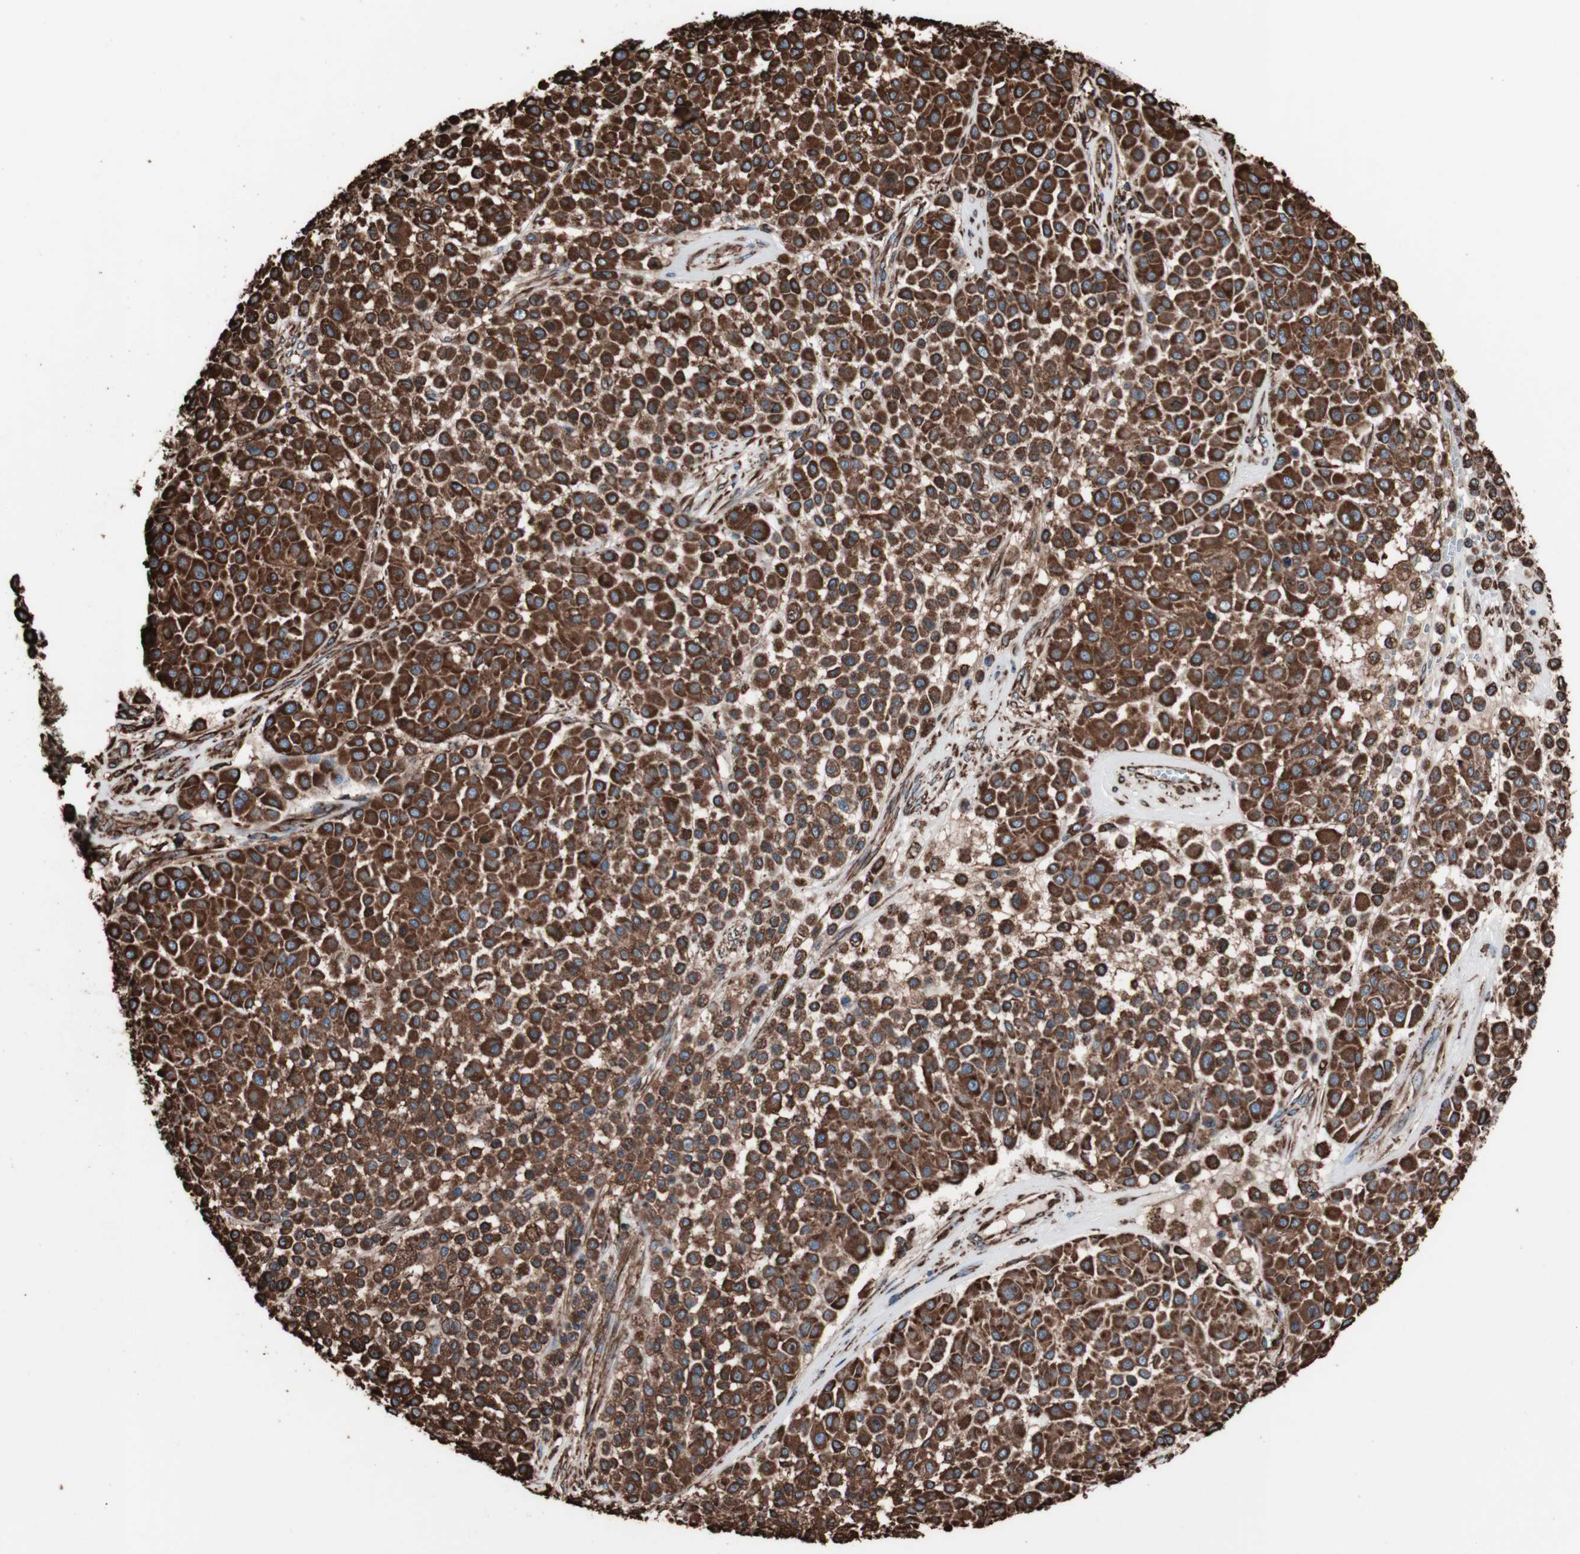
{"staining": {"intensity": "strong", "quantity": ">75%", "location": "cytoplasmic/membranous"}, "tissue": "melanoma", "cell_type": "Tumor cells", "image_type": "cancer", "snomed": [{"axis": "morphology", "description": "Malignant melanoma, Metastatic site"}, {"axis": "topography", "description": "Soft tissue"}], "caption": "Melanoma tissue demonstrates strong cytoplasmic/membranous expression in approximately >75% of tumor cells", "gene": "HSP90B1", "patient": {"sex": "male", "age": 41}}